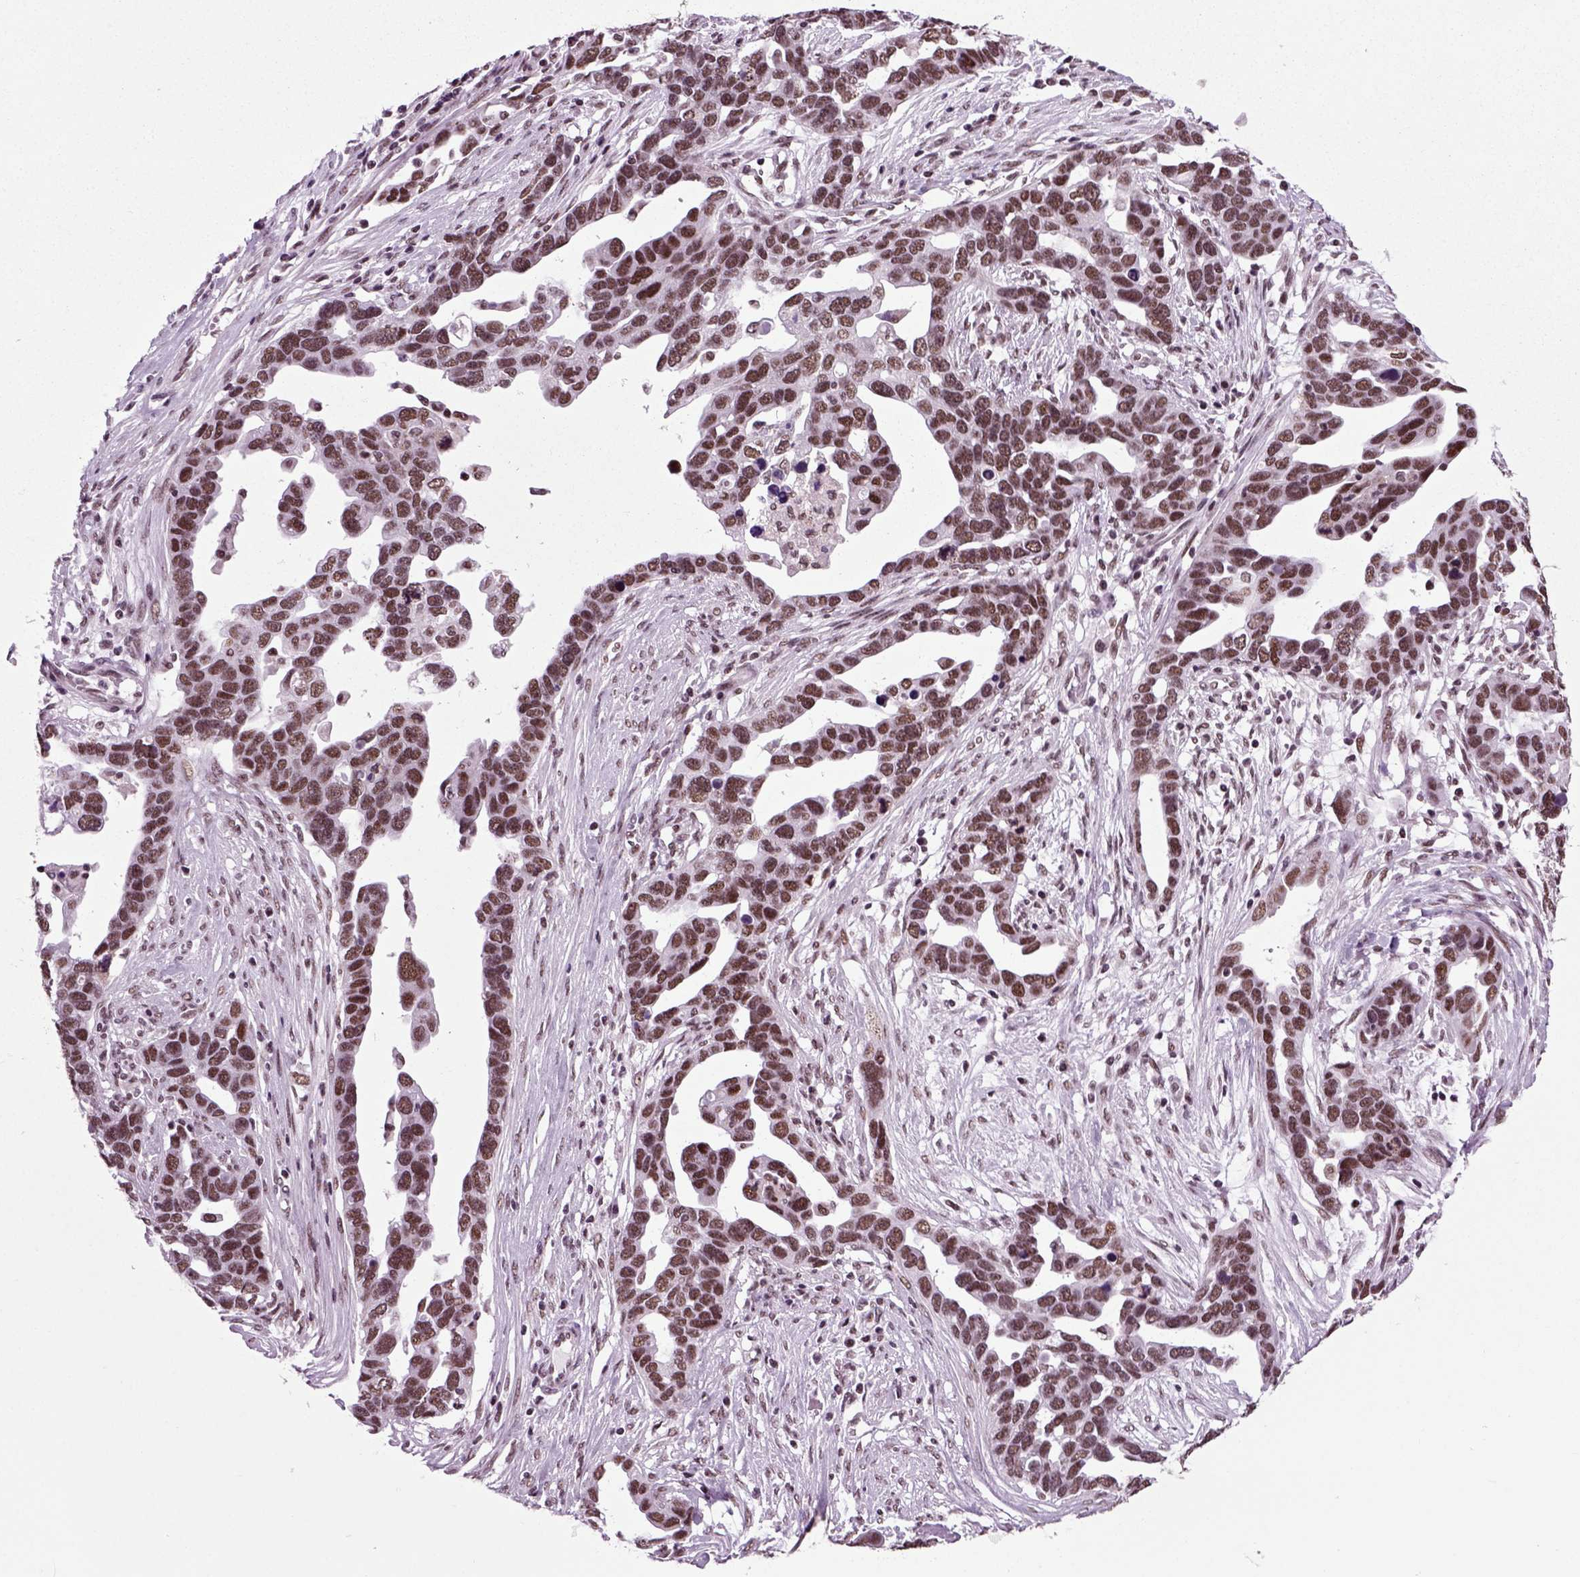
{"staining": {"intensity": "moderate", "quantity": ">75%", "location": "nuclear"}, "tissue": "ovarian cancer", "cell_type": "Tumor cells", "image_type": "cancer", "snomed": [{"axis": "morphology", "description": "Cystadenocarcinoma, serous, NOS"}, {"axis": "topography", "description": "Ovary"}], "caption": "A micrograph of human ovarian serous cystadenocarcinoma stained for a protein displays moderate nuclear brown staining in tumor cells.", "gene": "RCOR3", "patient": {"sex": "female", "age": 54}}